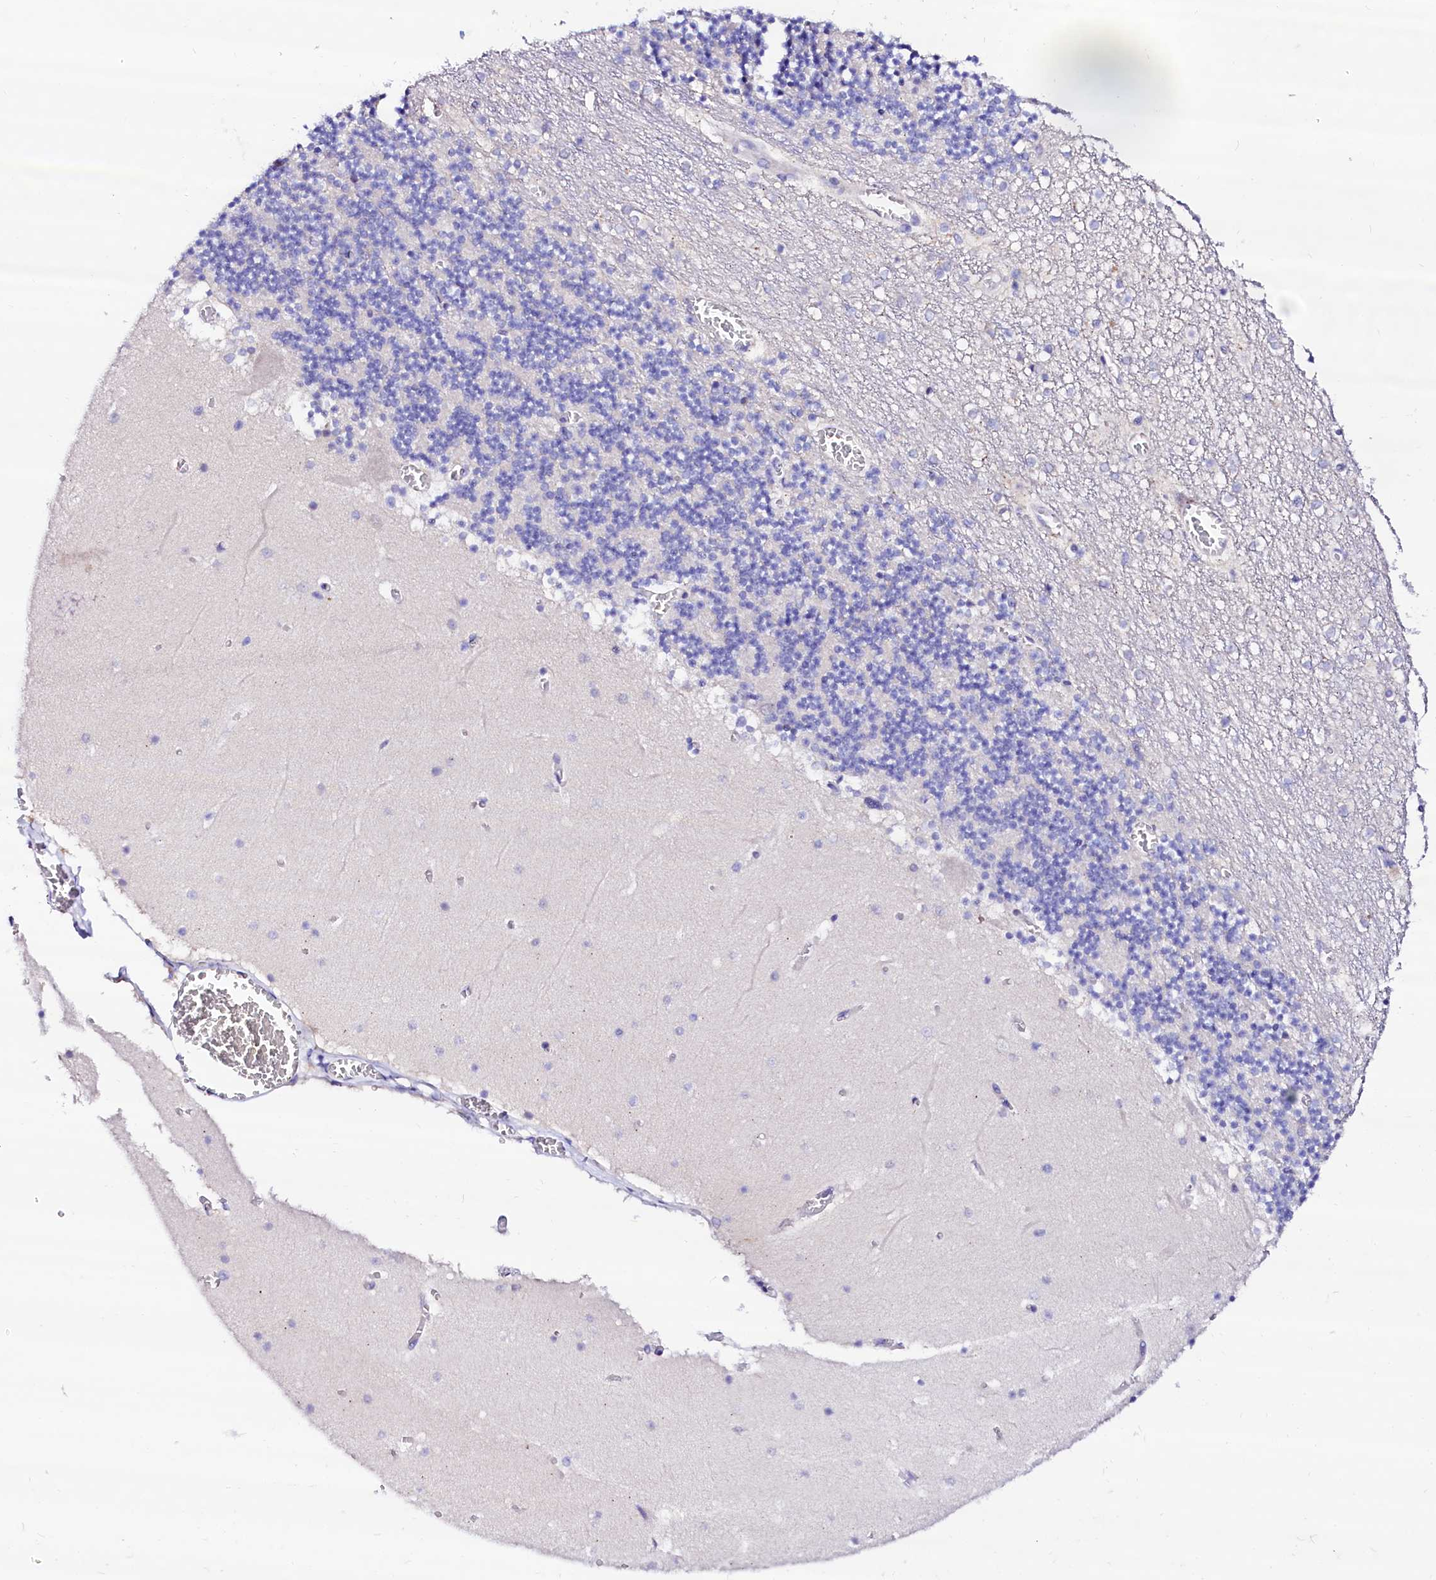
{"staining": {"intensity": "negative", "quantity": "none", "location": "none"}, "tissue": "cerebellum", "cell_type": "Cells in granular layer", "image_type": "normal", "snomed": [{"axis": "morphology", "description": "Normal tissue, NOS"}, {"axis": "topography", "description": "Cerebellum"}], "caption": "High power microscopy image of an immunohistochemistry (IHC) photomicrograph of normal cerebellum, revealing no significant positivity in cells in granular layer. The staining is performed using DAB (3,3'-diaminobenzidine) brown chromogen with nuclei counter-stained in using hematoxylin.", "gene": "BTBD16", "patient": {"sex": "female", "age": 28}}